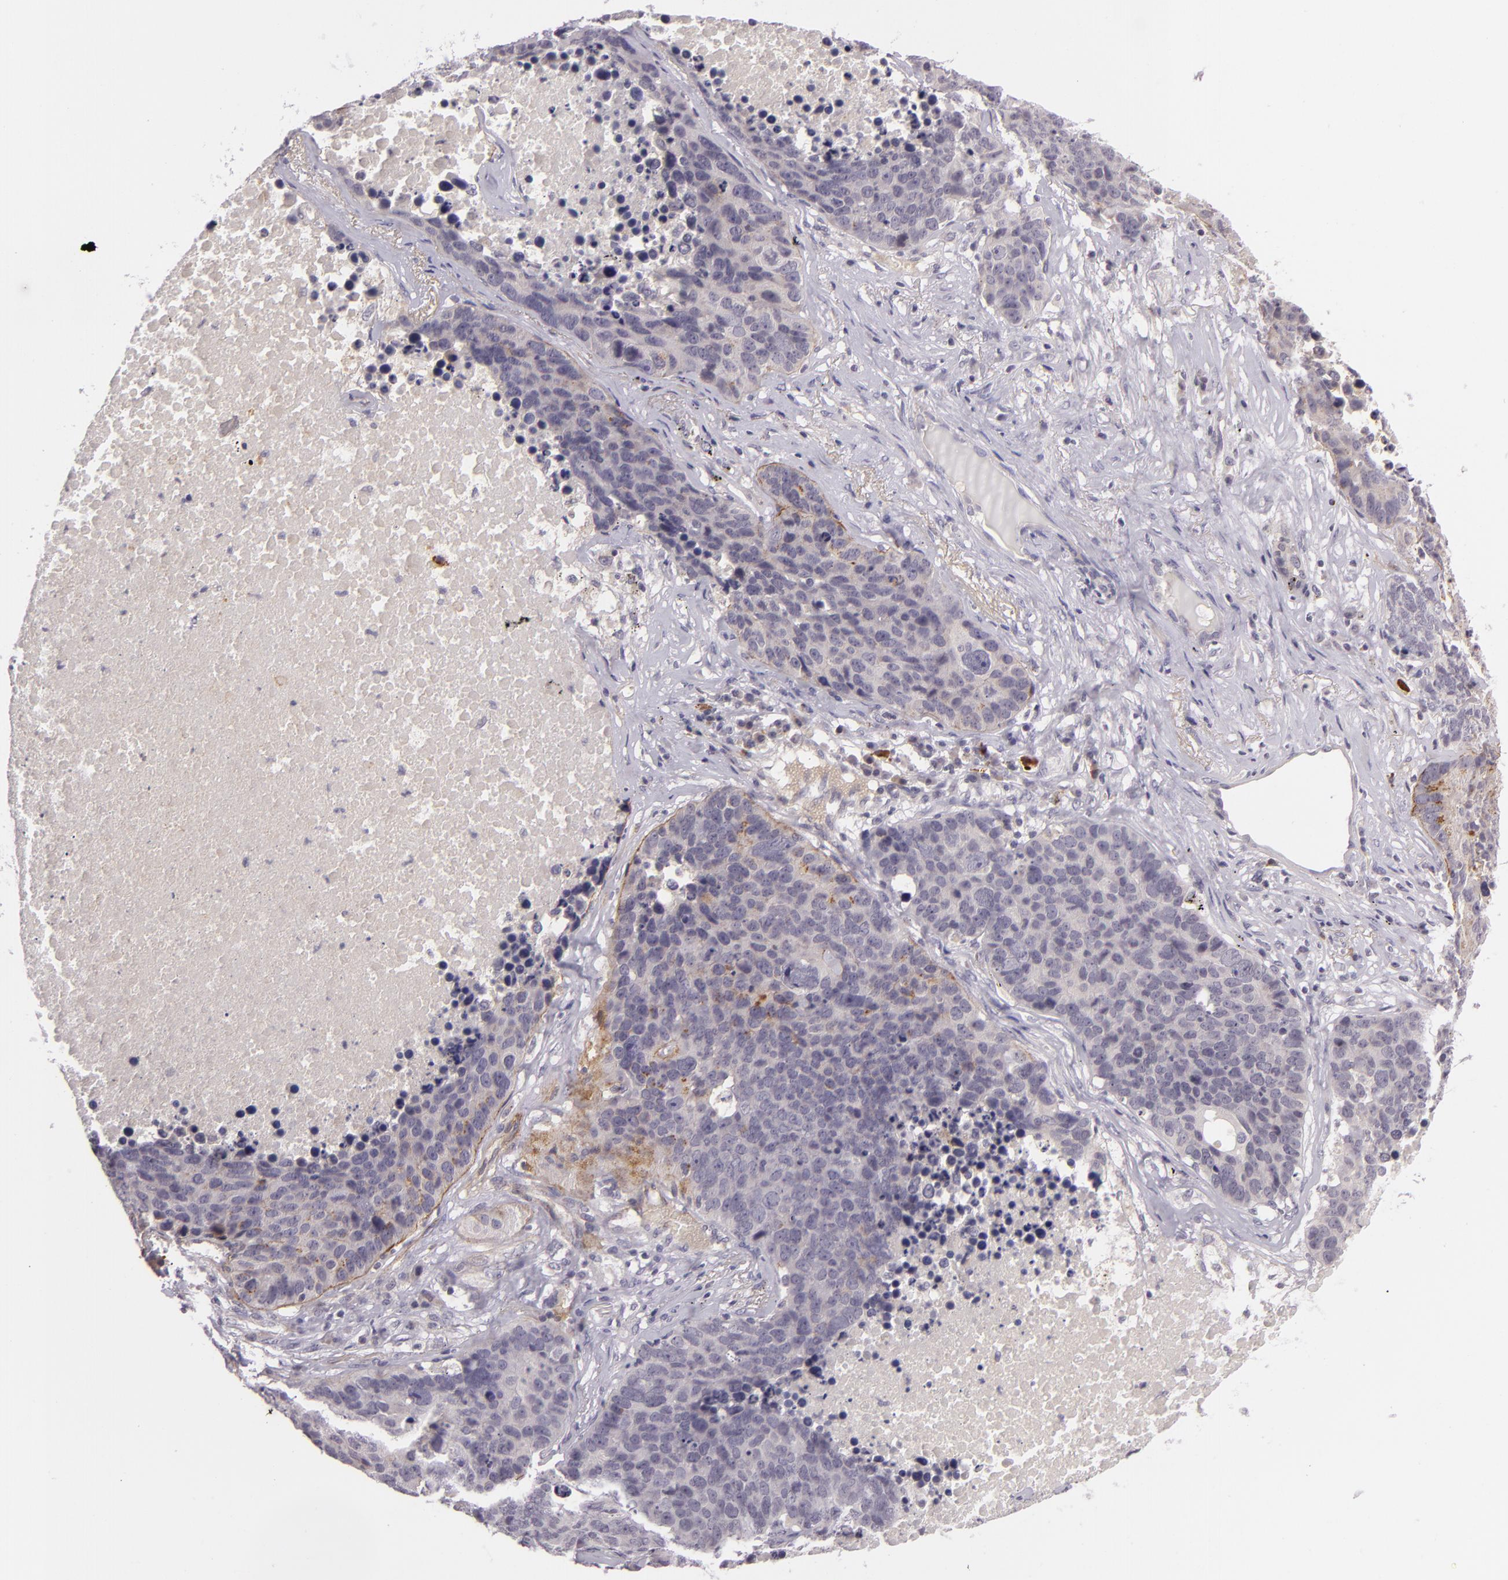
{"staining": {"intensity": "negative", "quantity": "none", "location": "none"}, "tissue": "lung cancer", "cell_type": "Tumor cells", "image_type": "cancer", "snomed": [{"axis": "morphology", "description": "Carcinoid, malignant, NOS"}, {"axis": "topography", "description": "Lung"}], "caption": "A high-resolution micrograph shows immunohistochemistry (IHC) staining of lung cancer (malignant carcinoid), which demonstrates no significant staining in tumor cells.", "gene": "DAG1", "patient": {"sex": "male", "age": 60}}